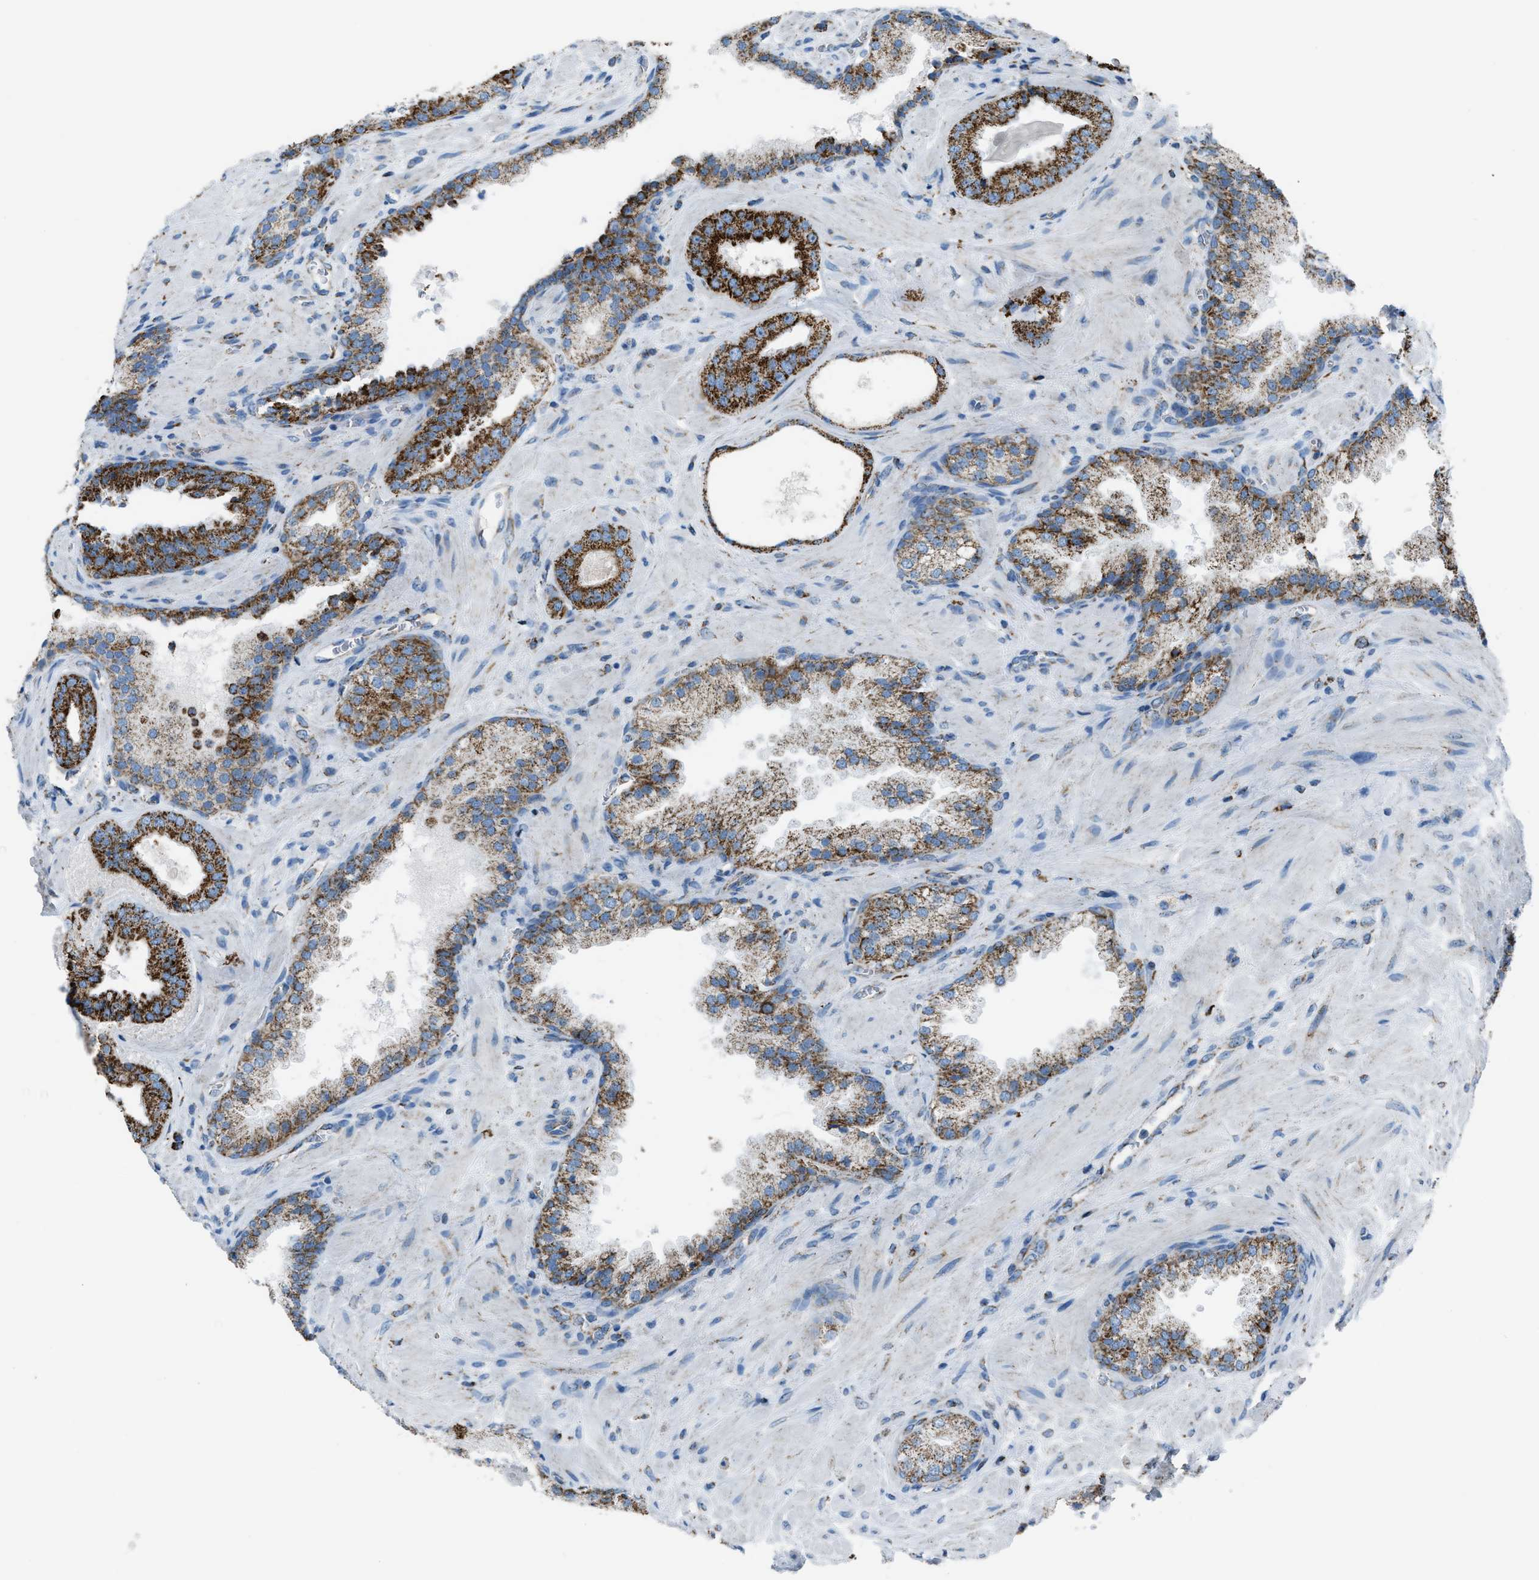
{"staining": {"intensity": "strong", "quantity": ">75%", "location": "cytoplasmic/membranous"}, "tissue": "prostate cancer", "cell_type": "Tumor cells", "image_type": "cancer", "snomed": [{"axis": "morphology", "description": "Adenocarcinoma, Low grade"}, {"axis": "topography", "description": "Prostate"}], "caption": "Human low-grade adenocarcinoma (prostate) stained with a protein marker exhibits strong staining in tumor cells.", "gene": "MDH2", "patient": {"sex": "male", "age": 71}}